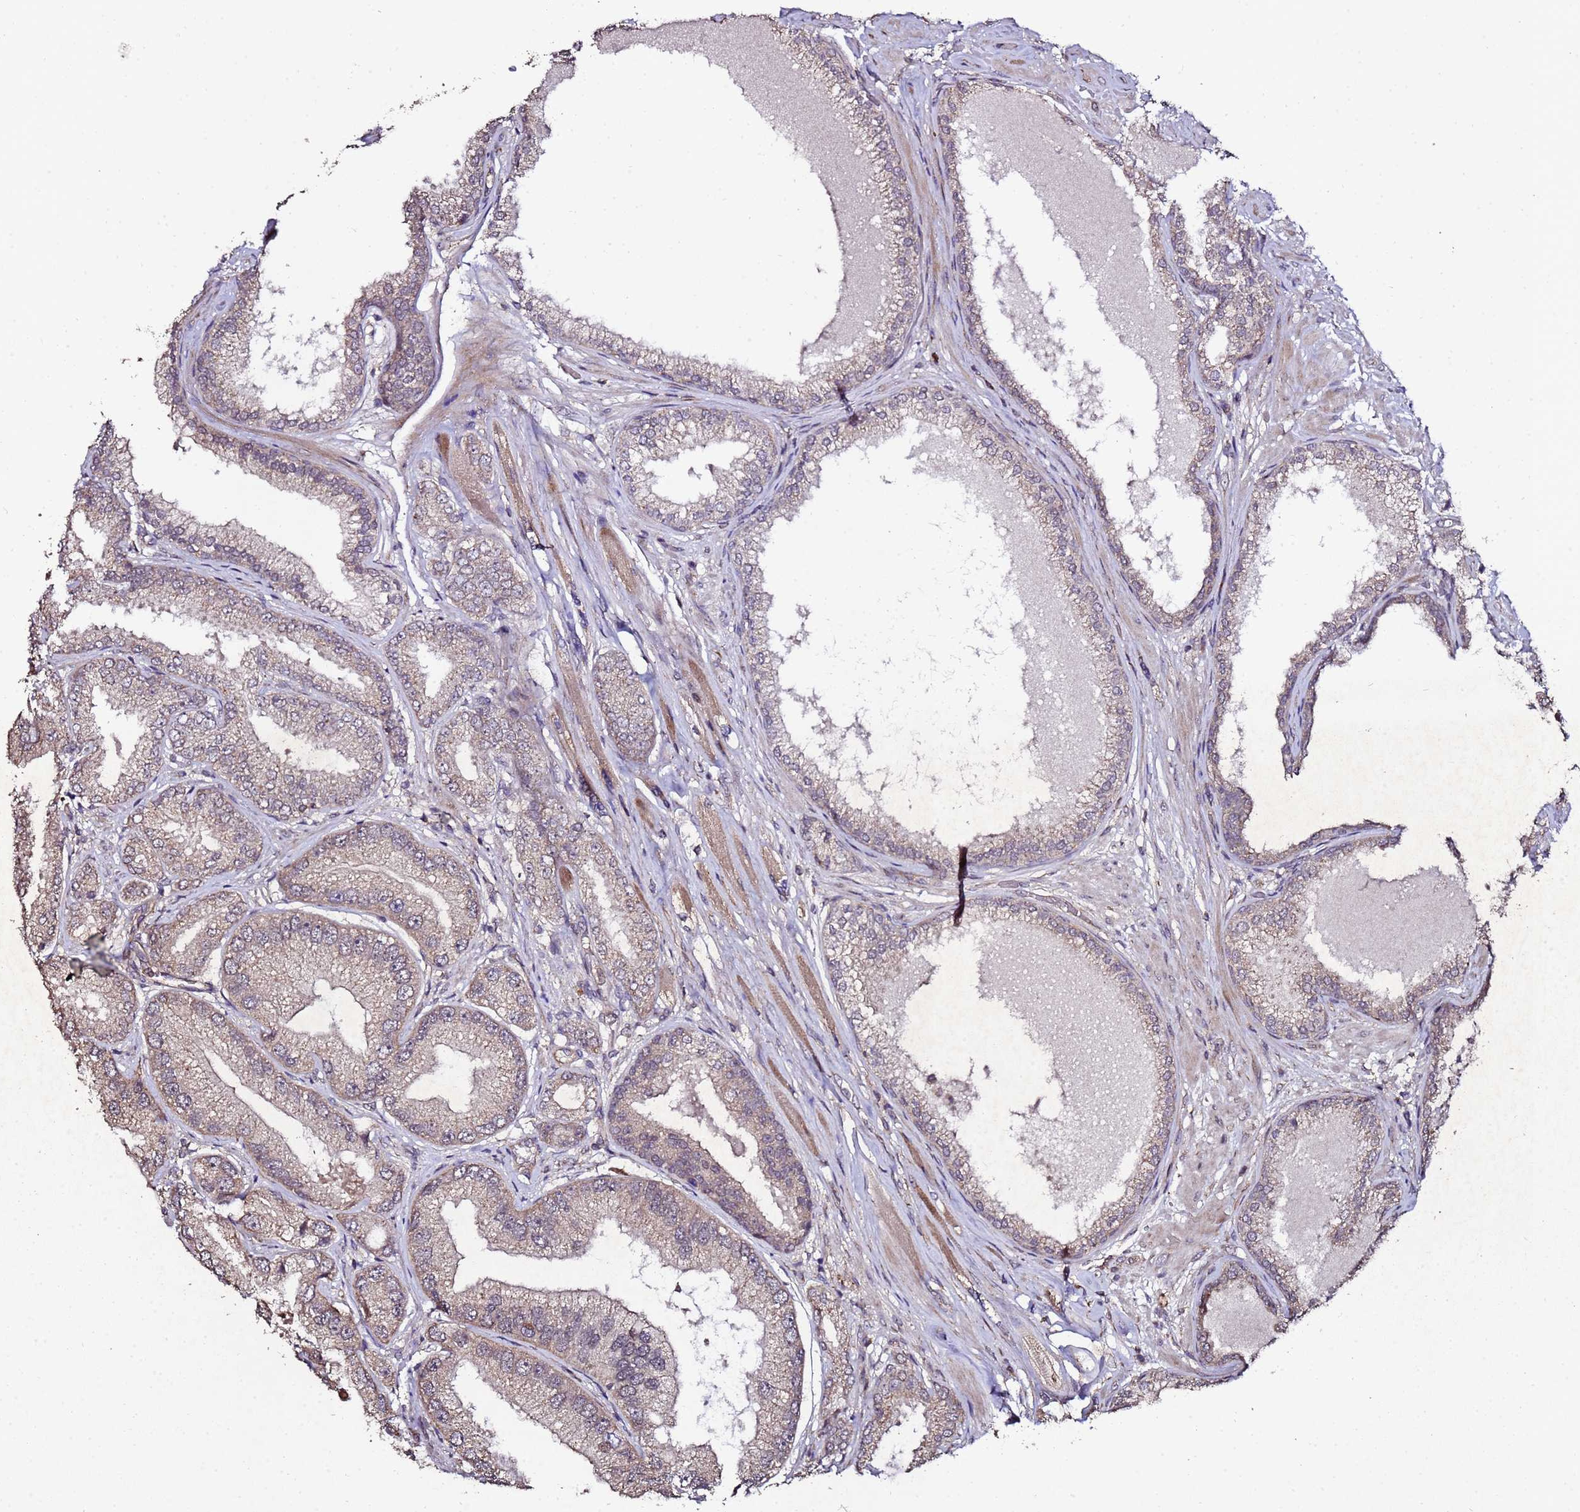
{"staining": {"intensity": "weak", "quantity": ">75%", "location": "cytoplasmic/membranous"}, "tissue": "prostate cancer", "cell_type": "Tumor cells", "image_type": "cancer", "snomed": [{"axis": "morphology", "description": "Adenocarcinoma, High grade"}, {"axis": "topography", "description": "Prostate"}], "caption": "The histopathology image shows a brown stain indicating the presence of a protein in the cytoplasmic/membranous of tumor cells in prostate cancer (high-grade adenocarcinoma).", "gene": "PRODH", "patient": {"sex": "male", "age": 71}}